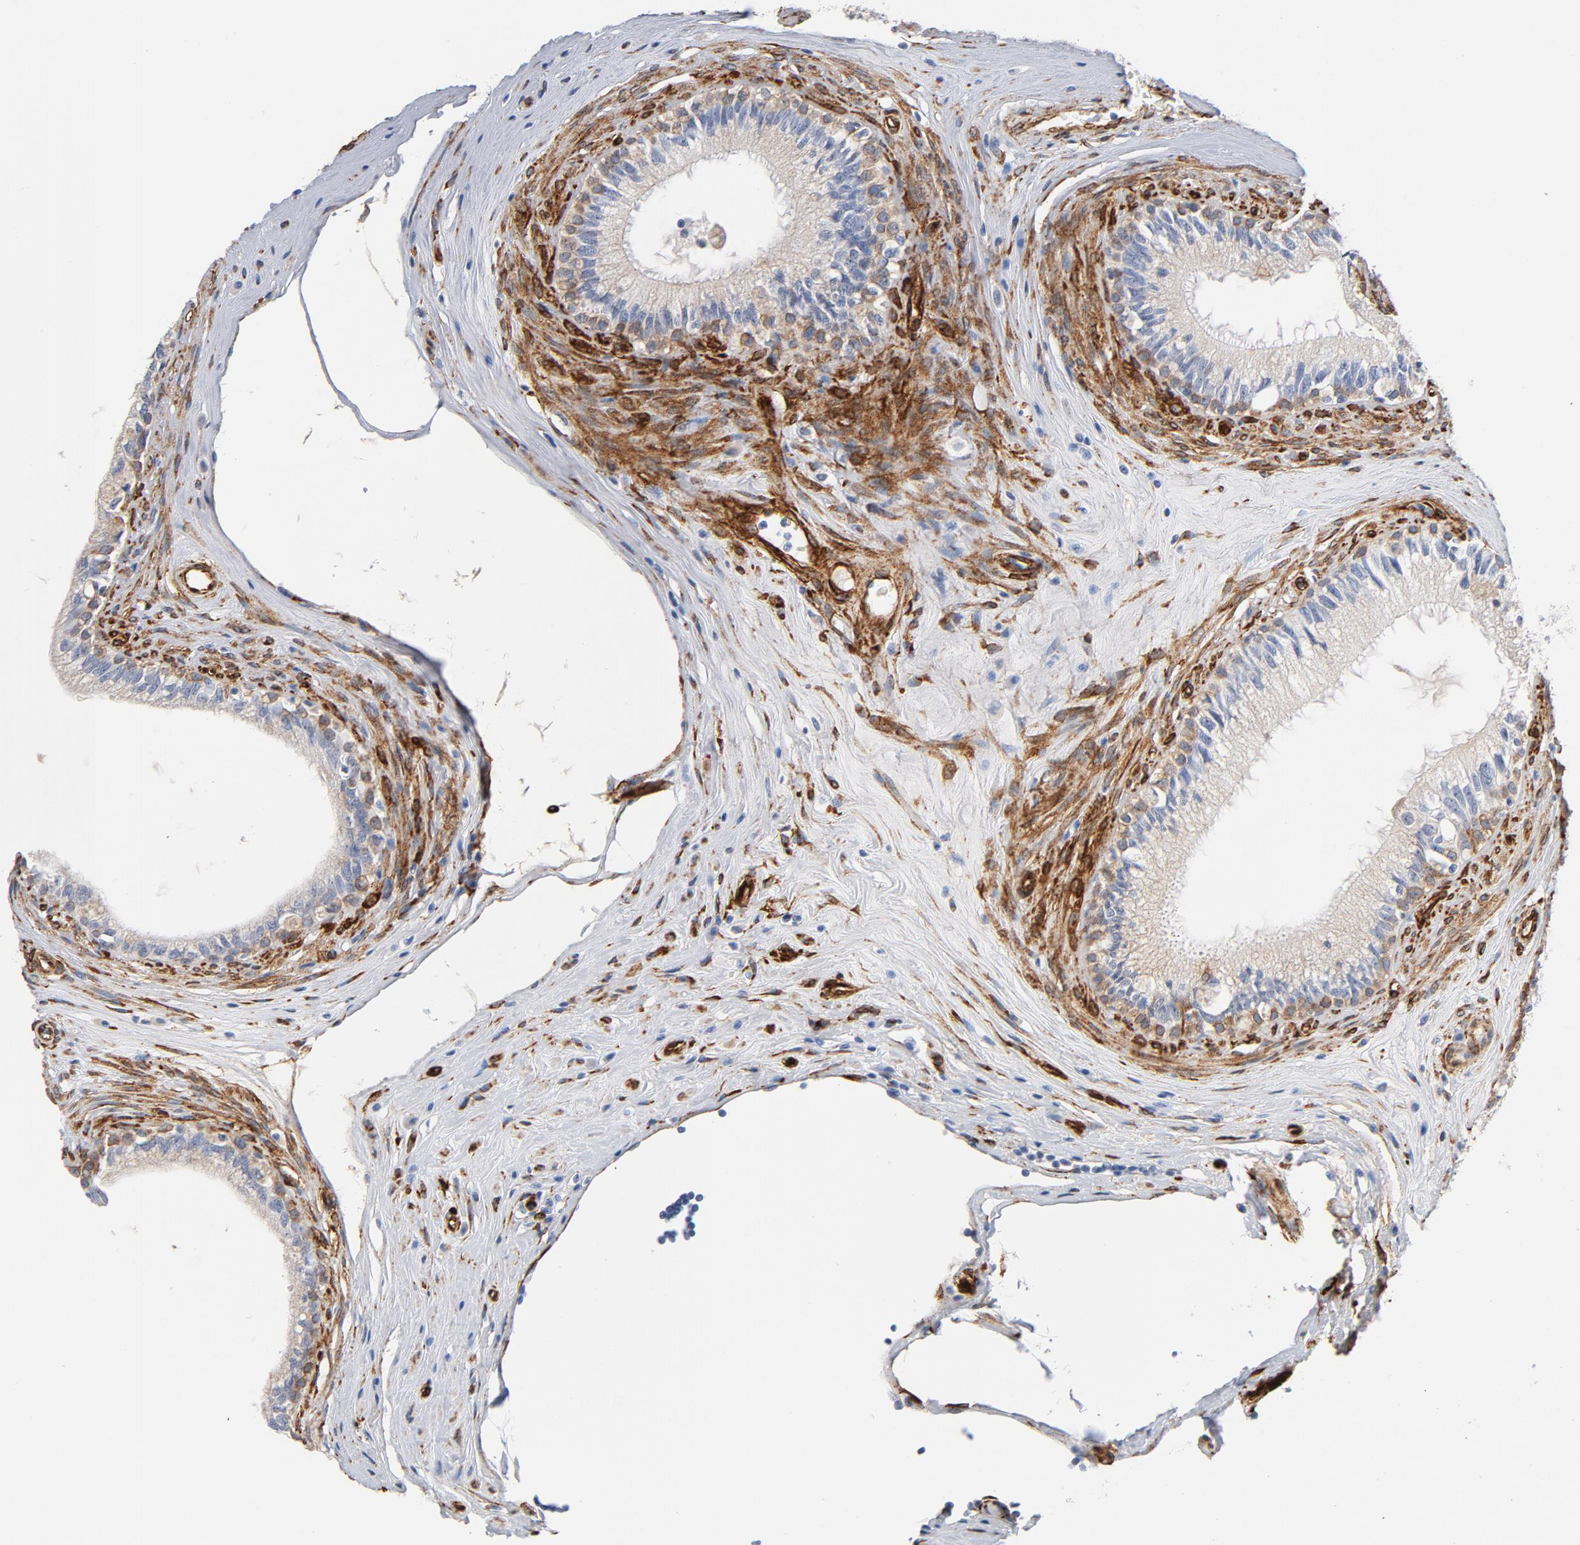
{"staining": {"intensity": "negative", "quantity": "none", "location": "none"}, "tissue": "epididymis", "cell_type": "Glandular cells", "image_type": "normal", "snomed": [{"axis": "morphology", "description": "Normal tissue, NOS"}, {"axis": "morphology", "description": "Inflammation, NOS"}, {"axis": "topography", "description": "Epididymis"}], "caption": "High magnification brightfield microscopy of normal epididymis stained with DAB (3,3'-diaminobenzidine) (brown) and counterstained with hematoxylin (blue): glandular cells show no significant staining.", "gene": "SERPINH1", "patient": {"sex": "male", "age": 84}}